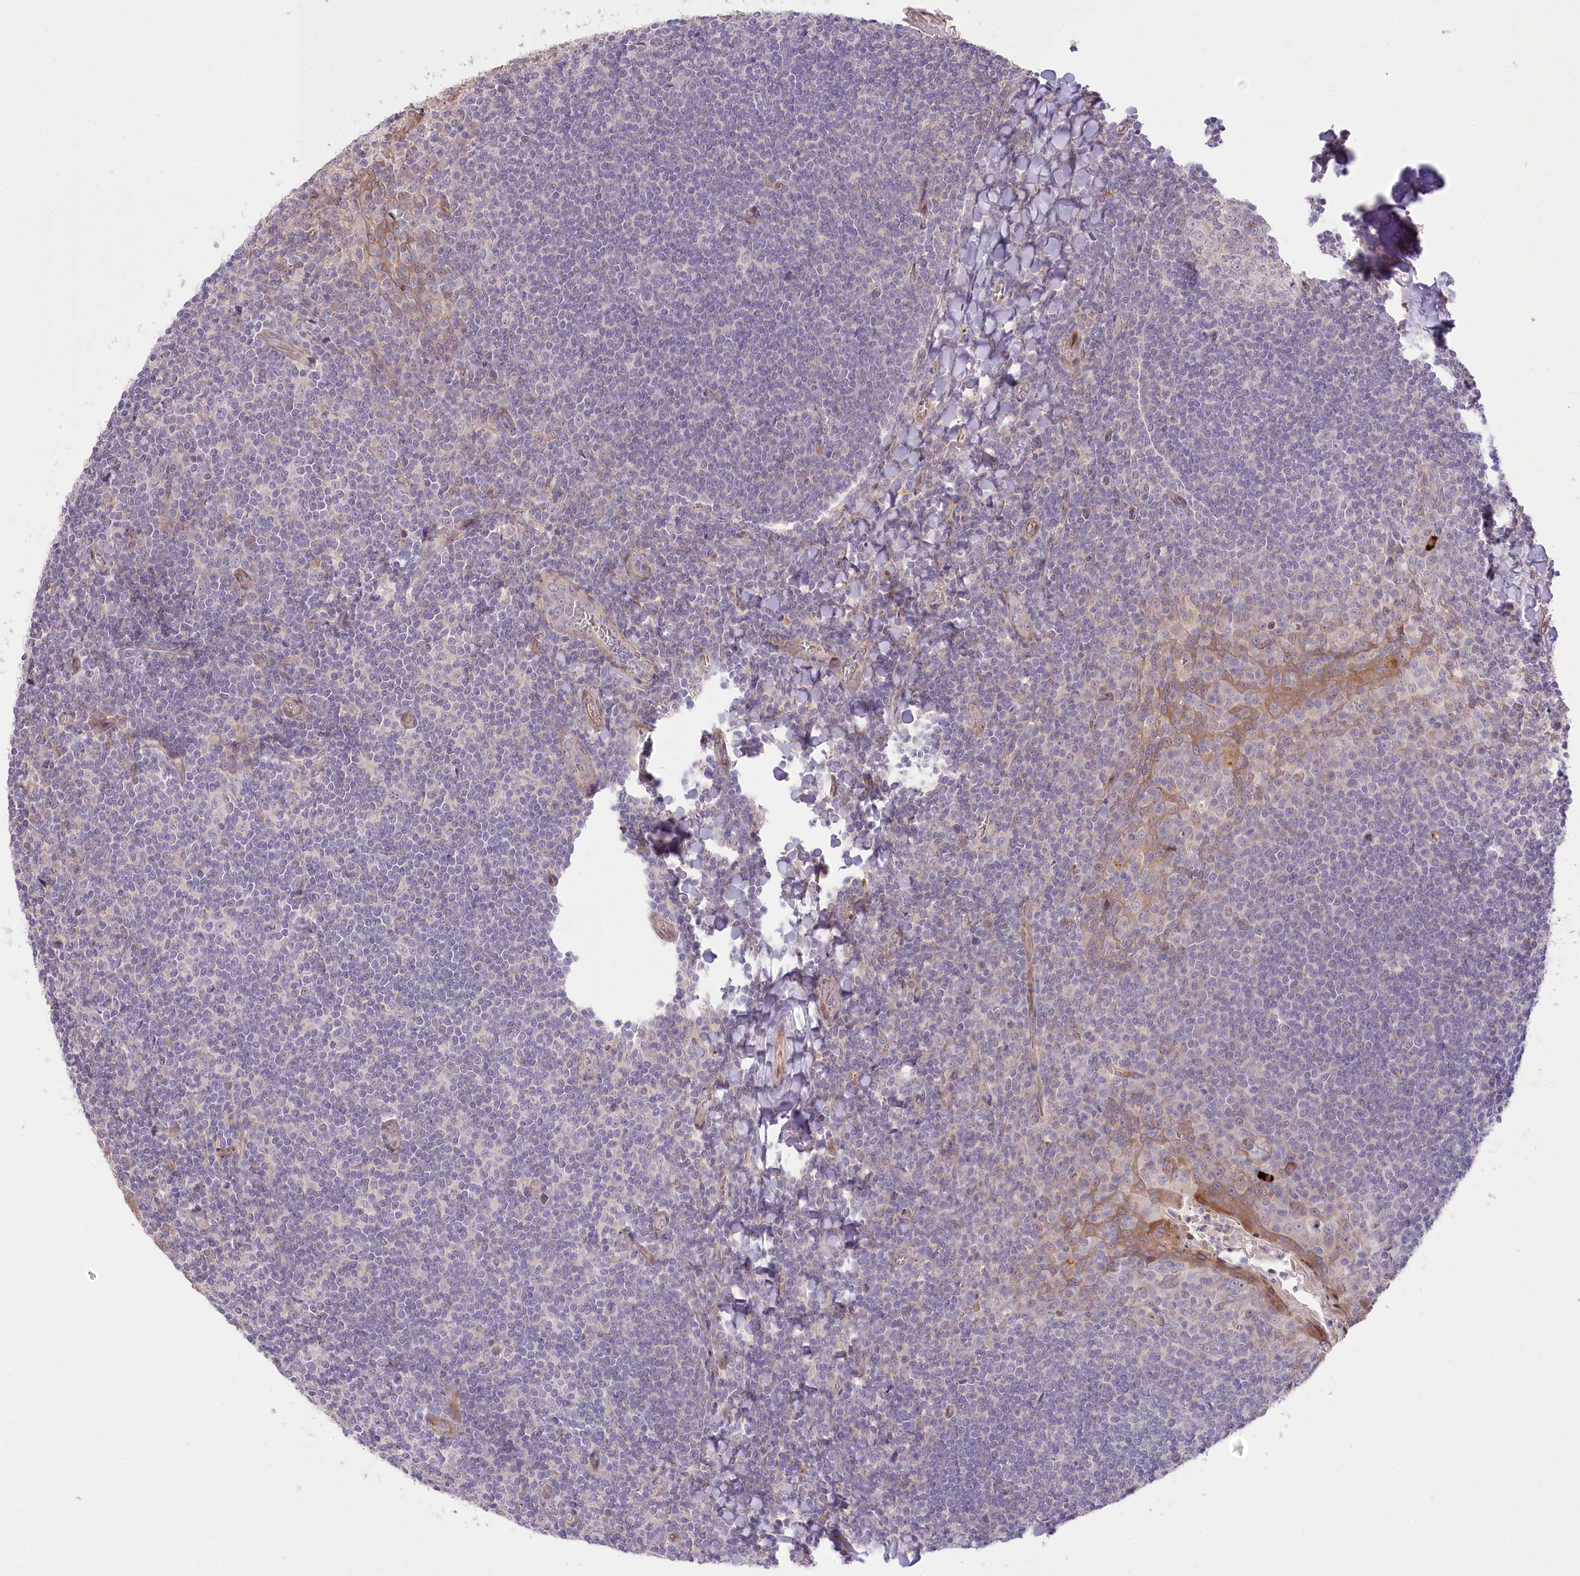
{"staining": {"intensity": "negative", "quantity": "none", "location": "none"}, "tissue": "tonsil", "cell_type": "Germinal center cells", "image_type": "normal", "snomed": [{"axis": "morphology", "description": "Normal tissue, NOS"}, {"axis": "topography", "description": "Tonsil"}], "caption": "Protein analysis of normal tonsil displays no significant staining in germinal center cells. The staining was performed using DAB to visualize the protein expression in brown, while the nuclei were stained in blue with hematoxylin (Magnification: 20x).", "gene": "TRUB1", "patient": {"sex": "male", "age": 27}}